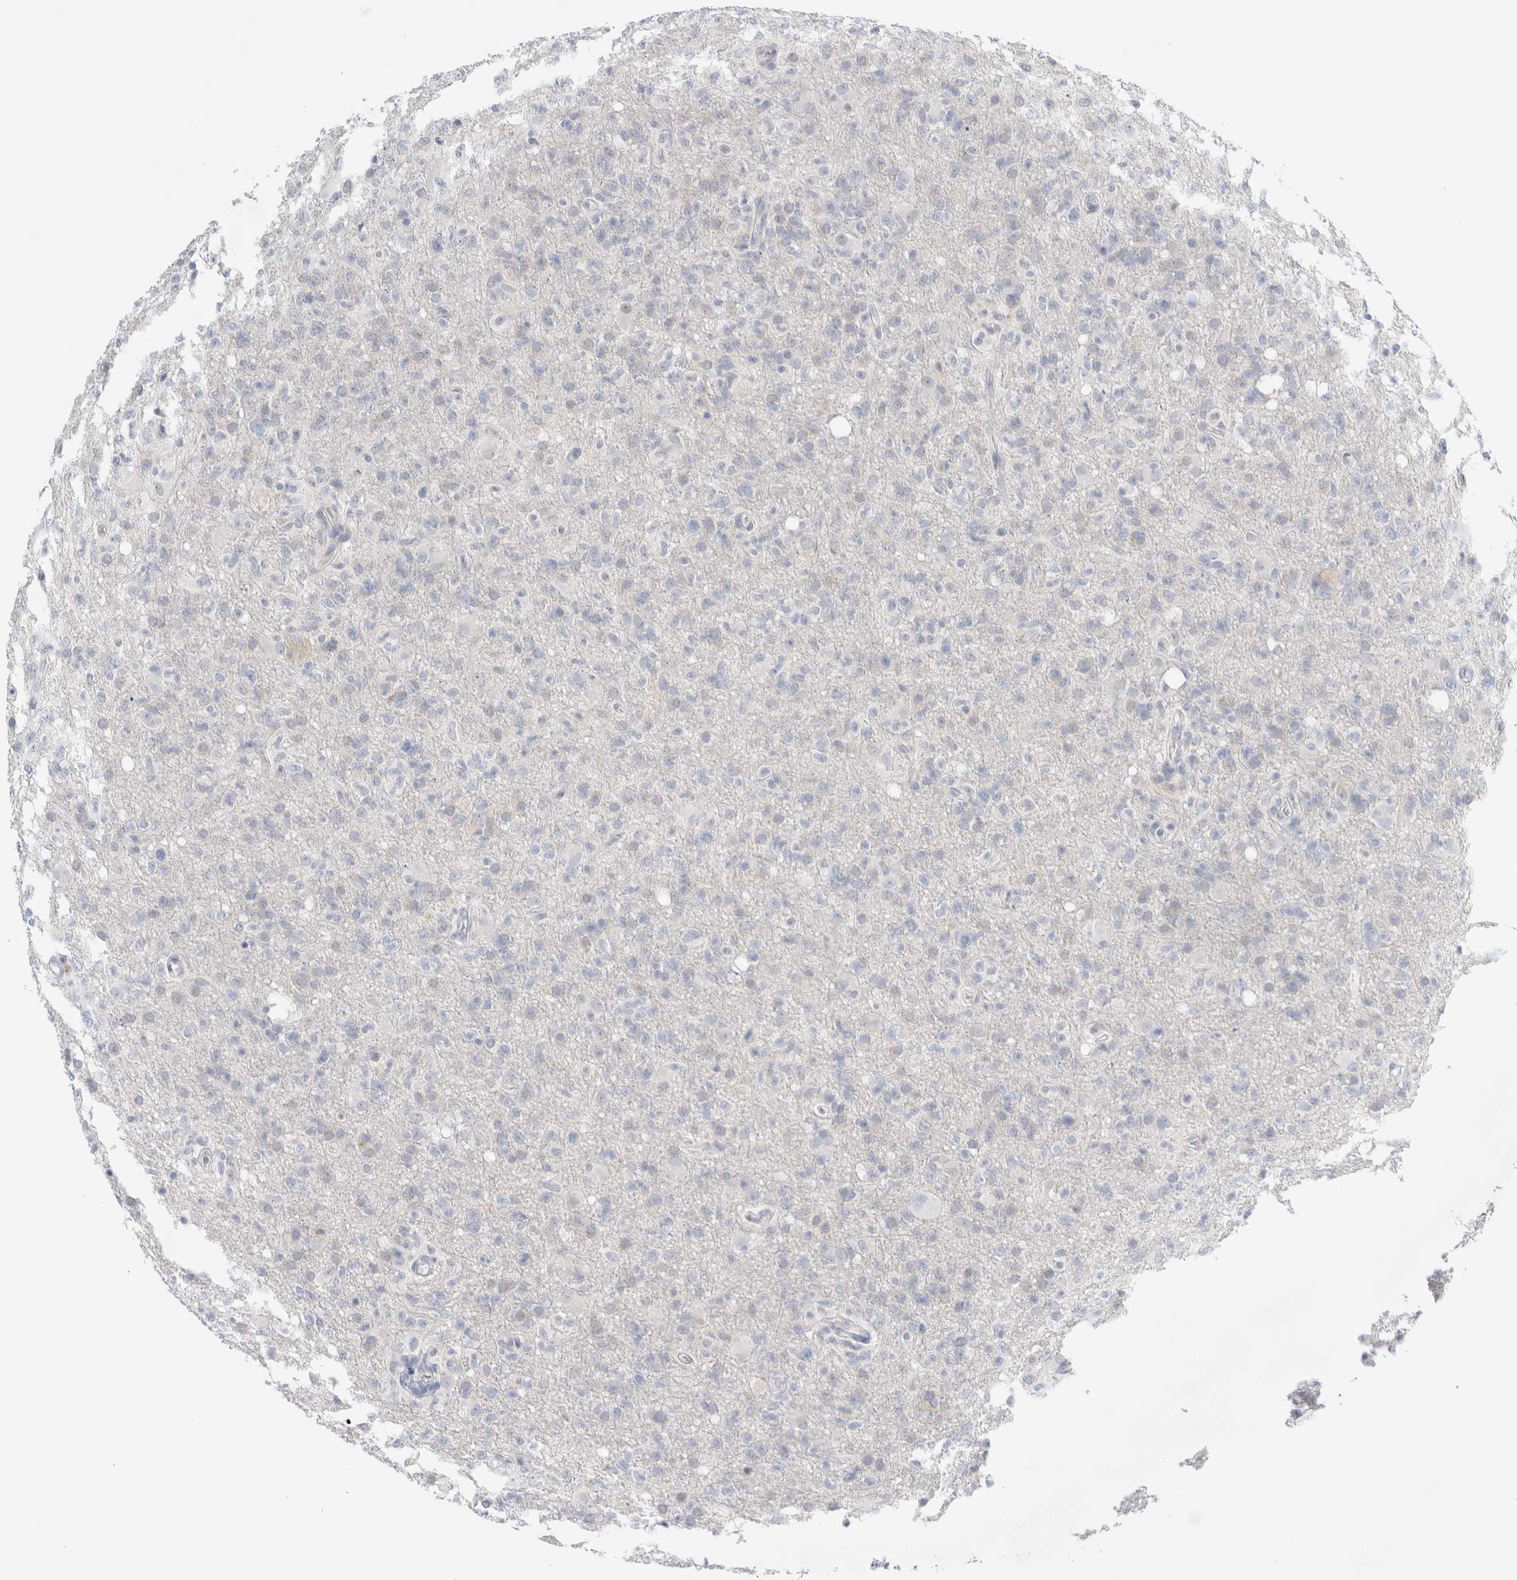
{"staining": {"intensity": "negative", "quantity": "none", "location": "none"}, "tissue": "glioma", "cell_type": "Tumor cells", "image_type": "cancer", "snomed": [{"axis": "morphology", "description": "Glioma, malignant, High grade"}, {"axis": "topography", "description": "Brain"}], "caption": "Photomicrograph shows no protein staining in tumor cells of malignant high-grade glioma tissue.", "gene": "SLC22A12", "patient": {"sex": "female", "age": 57}}